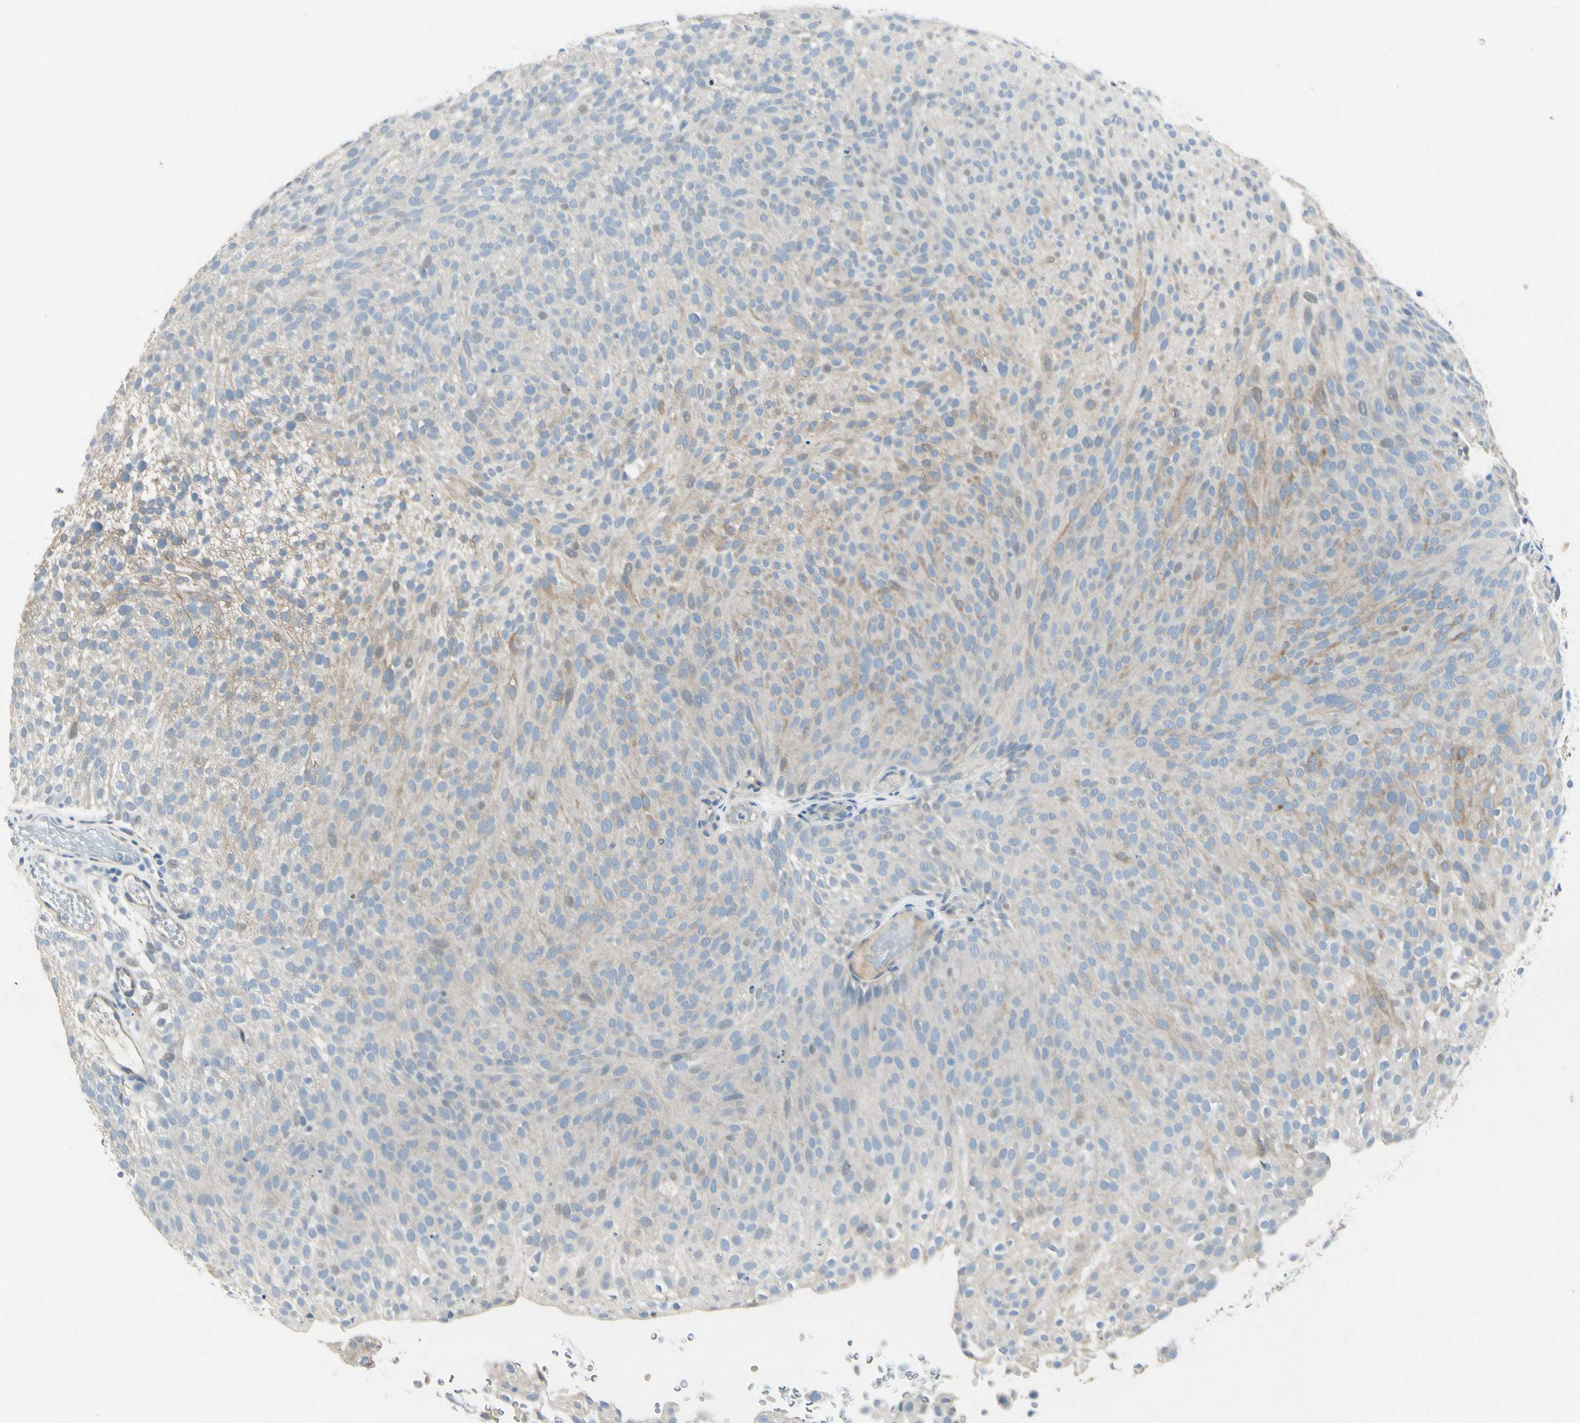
{"staining": {"intensity": "weak", "quantity": "25%-75%", "location": "cytoplasmic/membranous"}, "tissue": "urothelial cancer", "cell_type": "Tumor cells", "image_type": "cancer", "snomed": [{"axis": "morphology", "description": "Urothelial carcinoma, Low grade"}, {"axis": "topography", "description": "Urinary bladder"}], "caption": "A brown stain highlights weak cytoplasmic/membranous expression of a protein in human low-grade urothelial carcinoma tumor cells. (Stains: DAB in brown, nuclei in blue, Microscopy: brightfield microscopy at high magnification).", "gene": "SNAP91", "patient": {"sex": "male", "age": 78}}